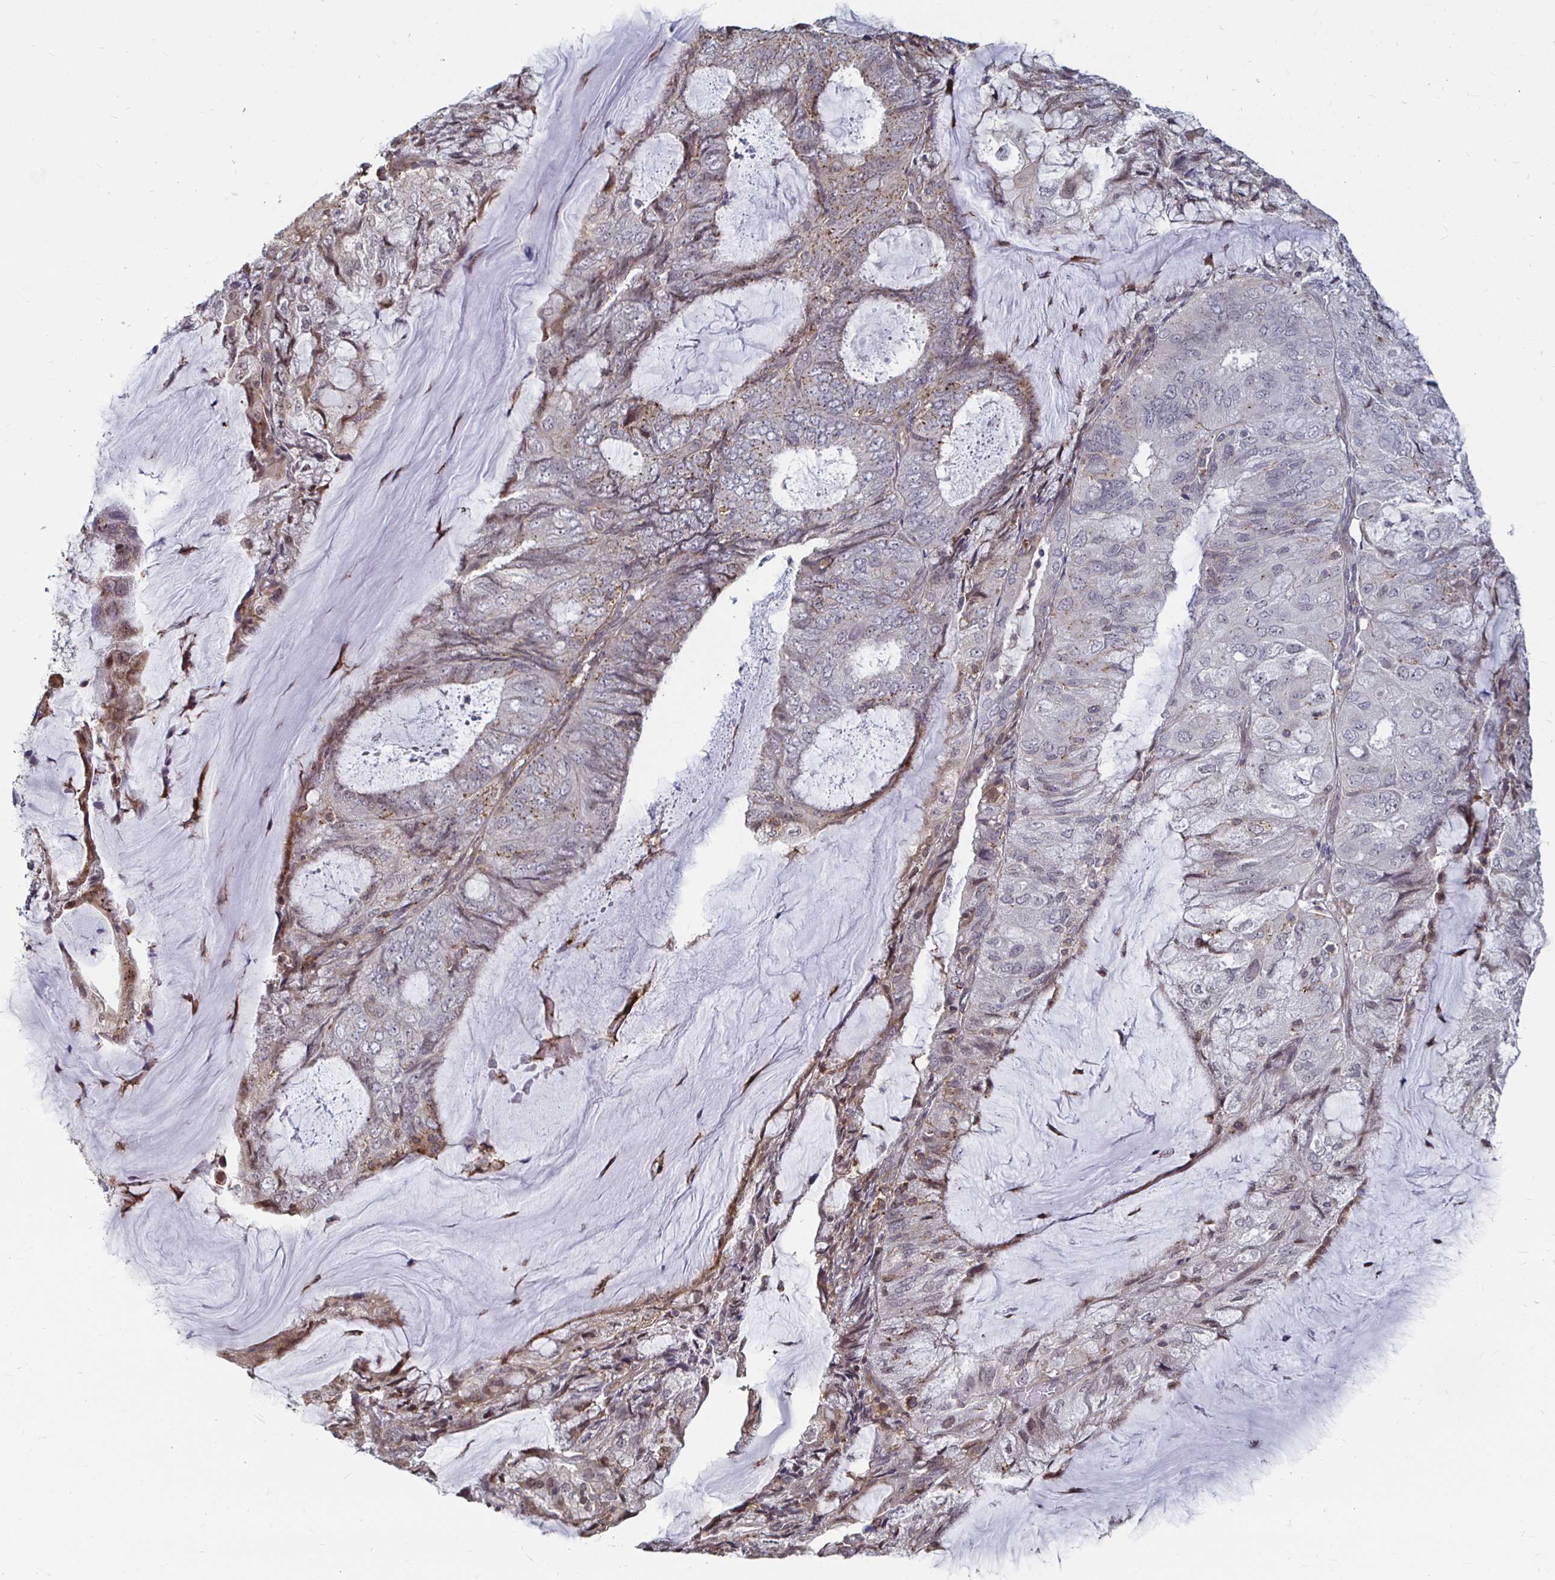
{"staining": {"intensity": "weak", "quantity": "25%-75%", "location": "cytoplasmic/membranous"}, "tissue": "endometrial cancer", "cell_type": "Tumor cells", "image_type": "cancer", "snomed": [{"axis": "morphology", "description": "Adenocarcinoma, NOS"}, {"axis": "topography", "description": "Endometrium"}], "caption": "IHC photomicrograph of human adenocarcinoma (endometrial) stained for a protein (brown), which exhibits low levels of weak cytoplasmic/membranous staining in approximately 25%-75% of tumor cells.", "gene": "CAPN11", "patient": {"sex": "female", "age": 81}}